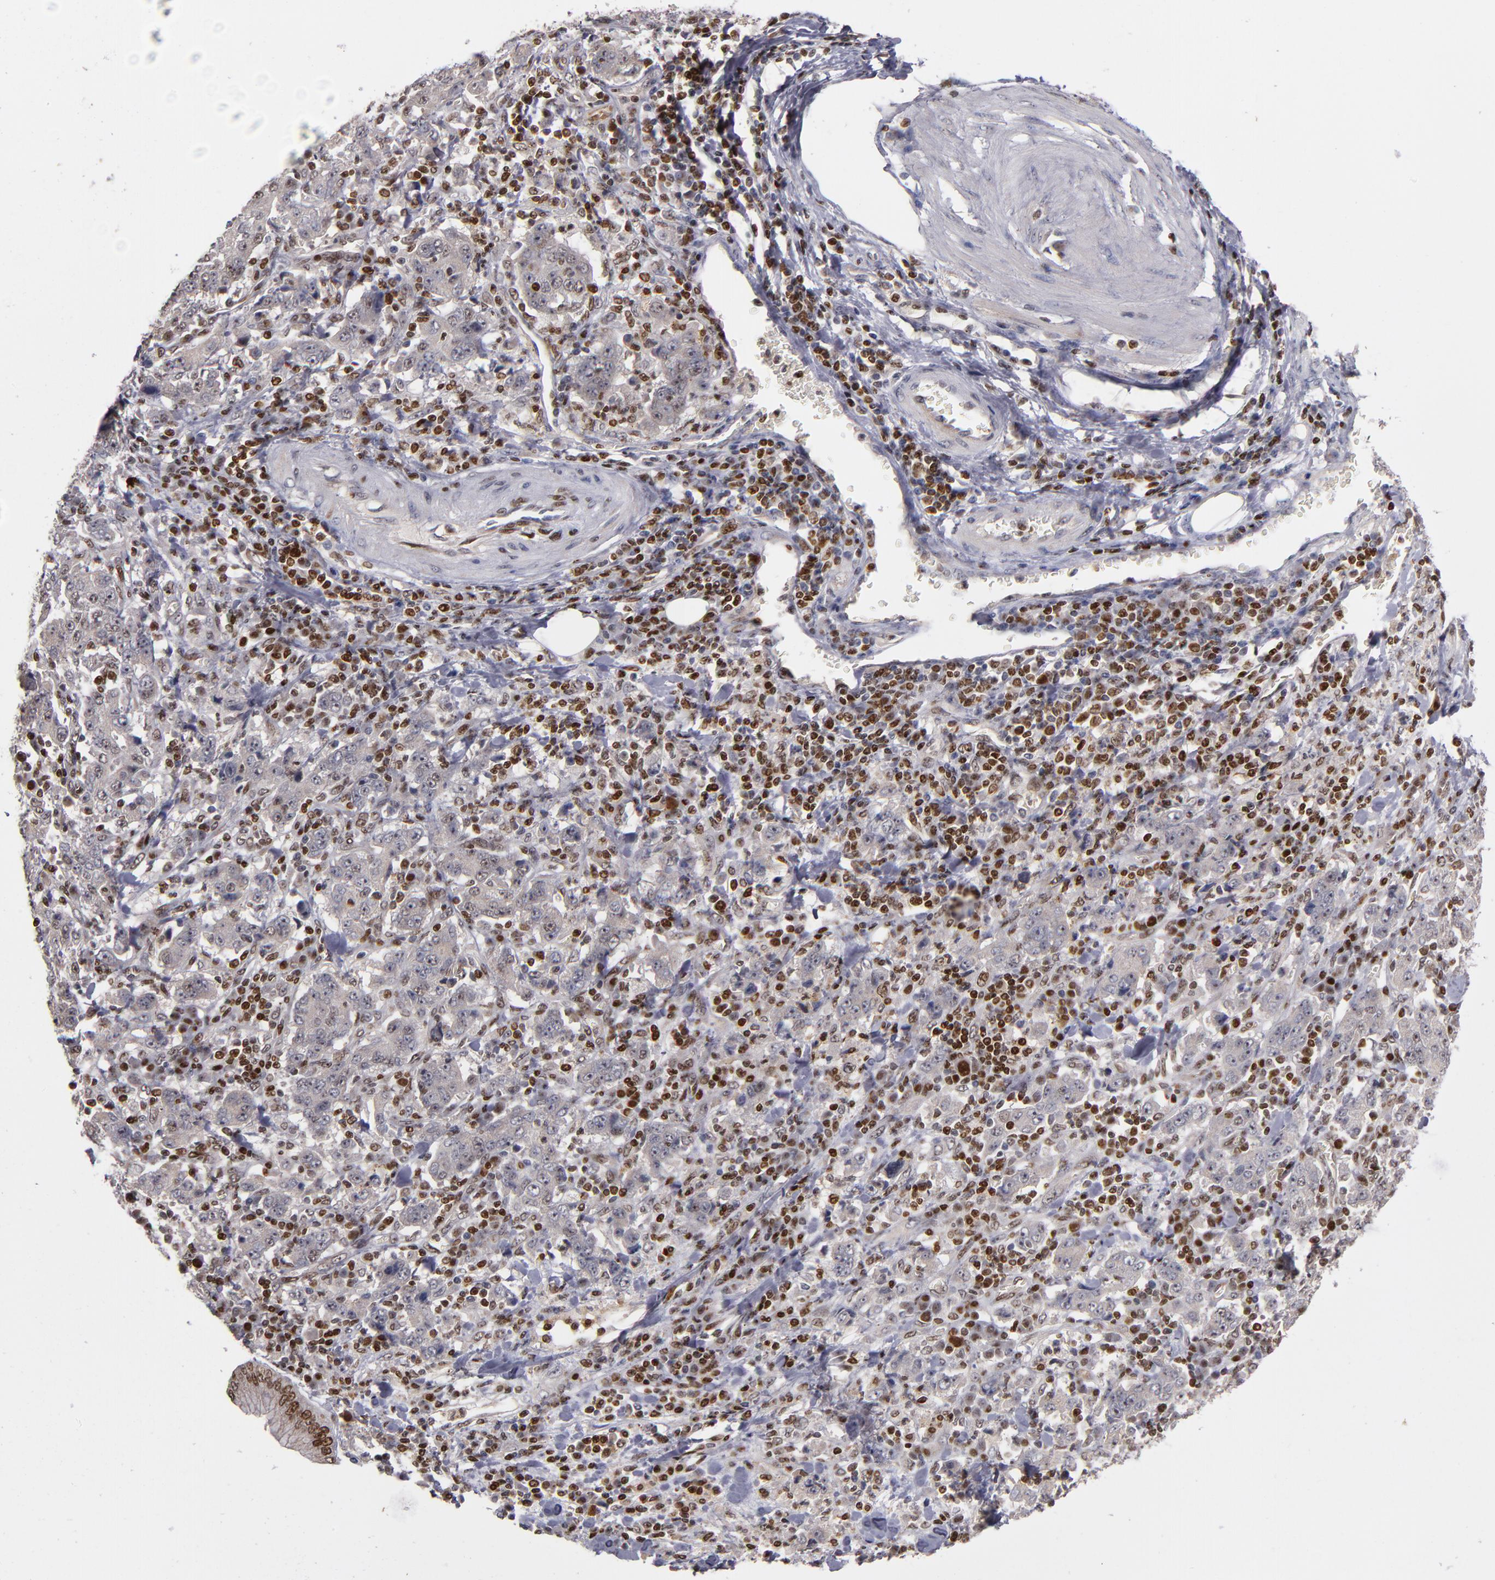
{"staining": {"intensity": "negative", "quantity": "none", "location": "none"}, "tissue": "stomach cancer", "cell_type": "Tumor cells", "image_type": "cancer", "snomed": [{"axis": "morphology", "description": "Normal tissue, NOS"}, {"axis": "morphology", "description": "Adenocarcinoma, NOS"}, {"axis": "topography", "description": "Stomach, upper"}, {"axis": "topography", "description": "Stomach"}], "caption": "Micrograph shows no significant protein staining in tumor cells of stomach adenocarcinoma. (Immunohistochemistry (ihc), brightfield microscopy, high magnification).", "gene": "KDM6A", "patient": {"sex": "male", "age": 59}}